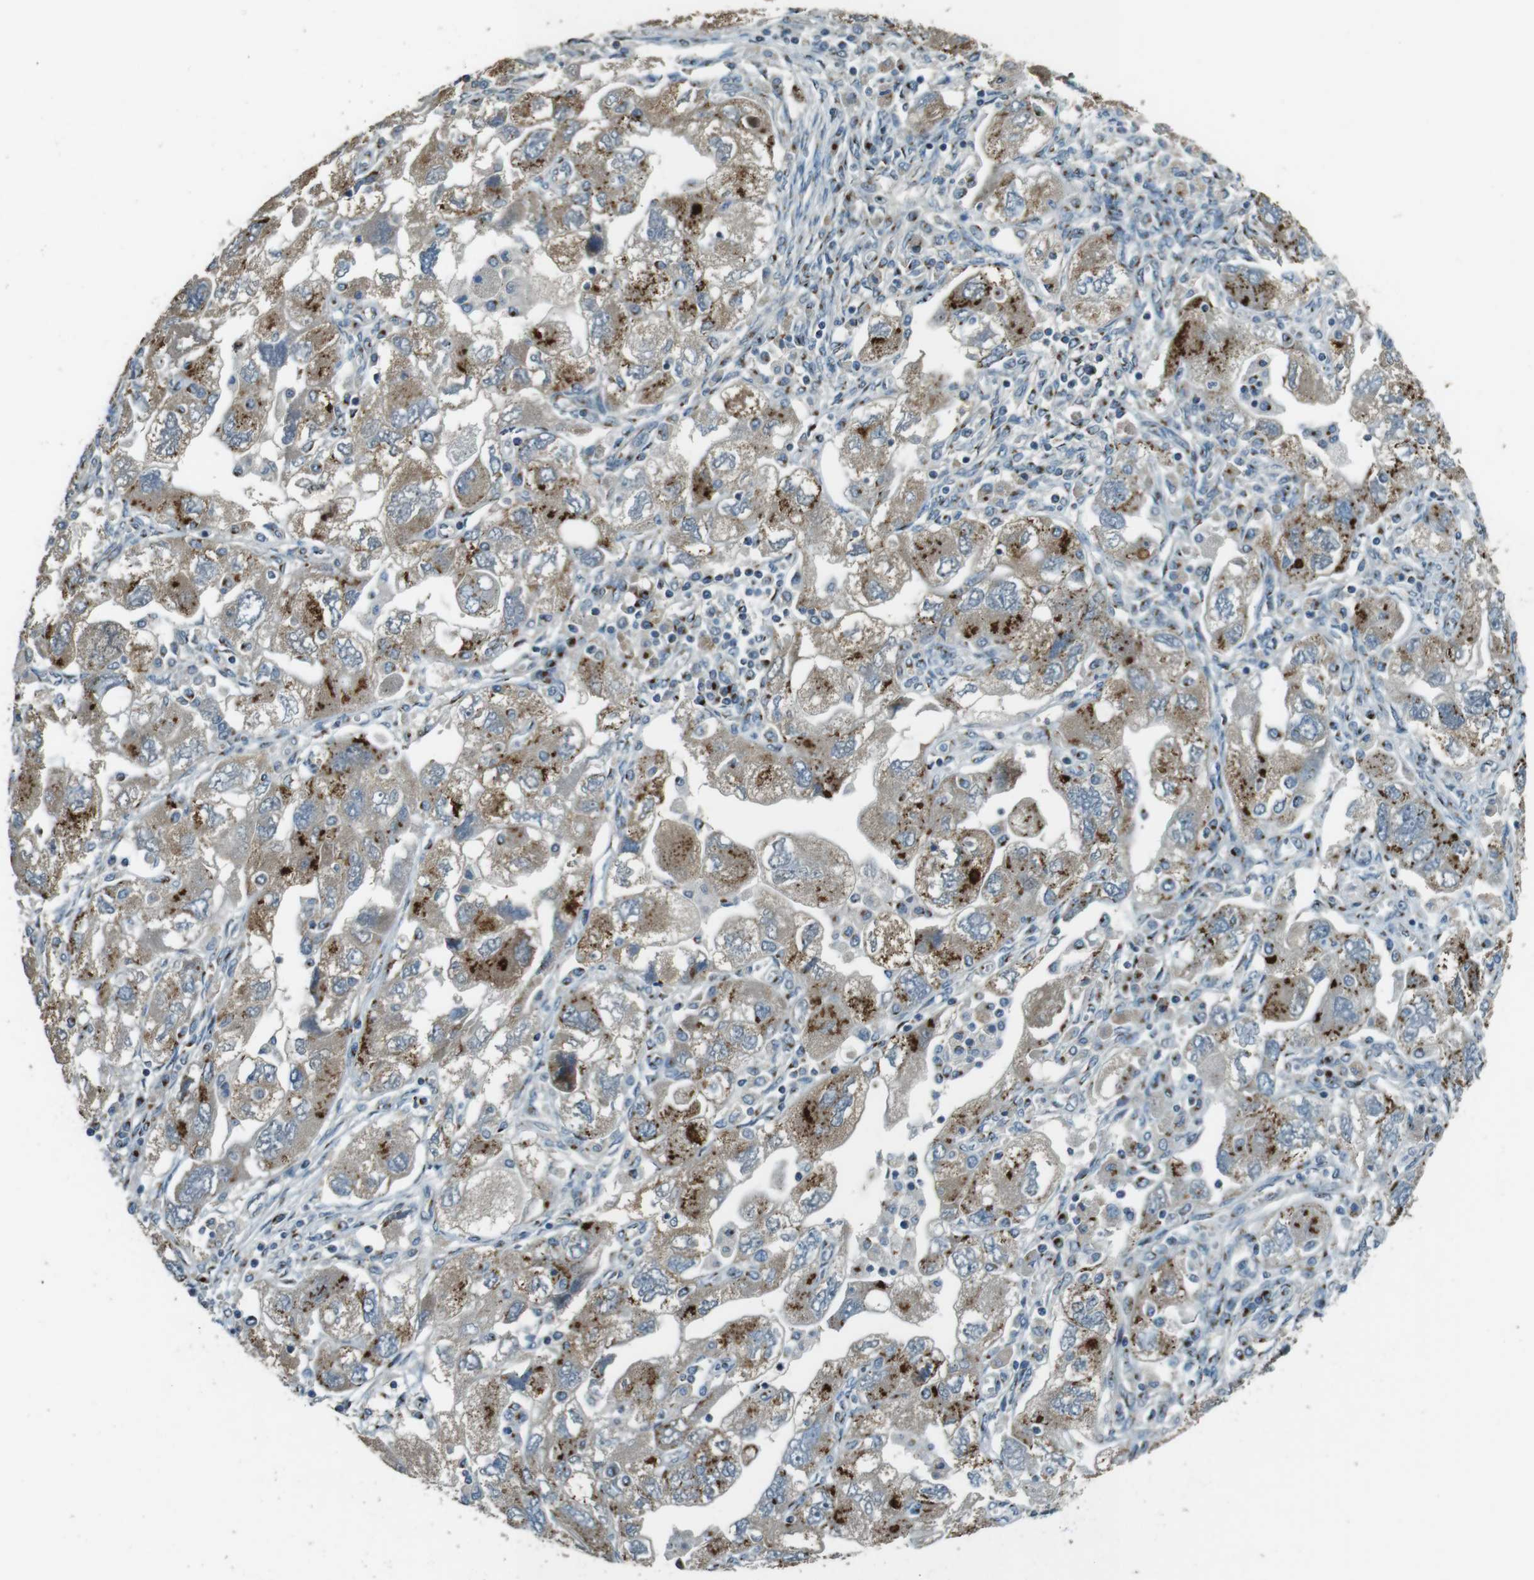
{"staining": {"intensity": "moderate", "quantity": ">75%", "location": "cytoplasmic/membranous"}, "tissue": "ovarian cancer", "cell_type": "Tumor cells", "image_type": "cancer", "snomed": [{"axis": "morphology", "description": "Carcinoma, NOS"}, {"axis": "morphology", "description": "Cystadenocarcinoma, serous, NOS"}, {"axis": "topography", "description": "Ovary"}], "caption": "Immunohistochemical staining of human ovarian cancer (carcinoma) exhibits moderate cytoplasmic/membranous protein expression in about >75% of tumor cells. (DAB IHC with brightfield microscopy, high magnification).", "gene": "TMEM115", "patient": {"sex": "female", "age": 69}}